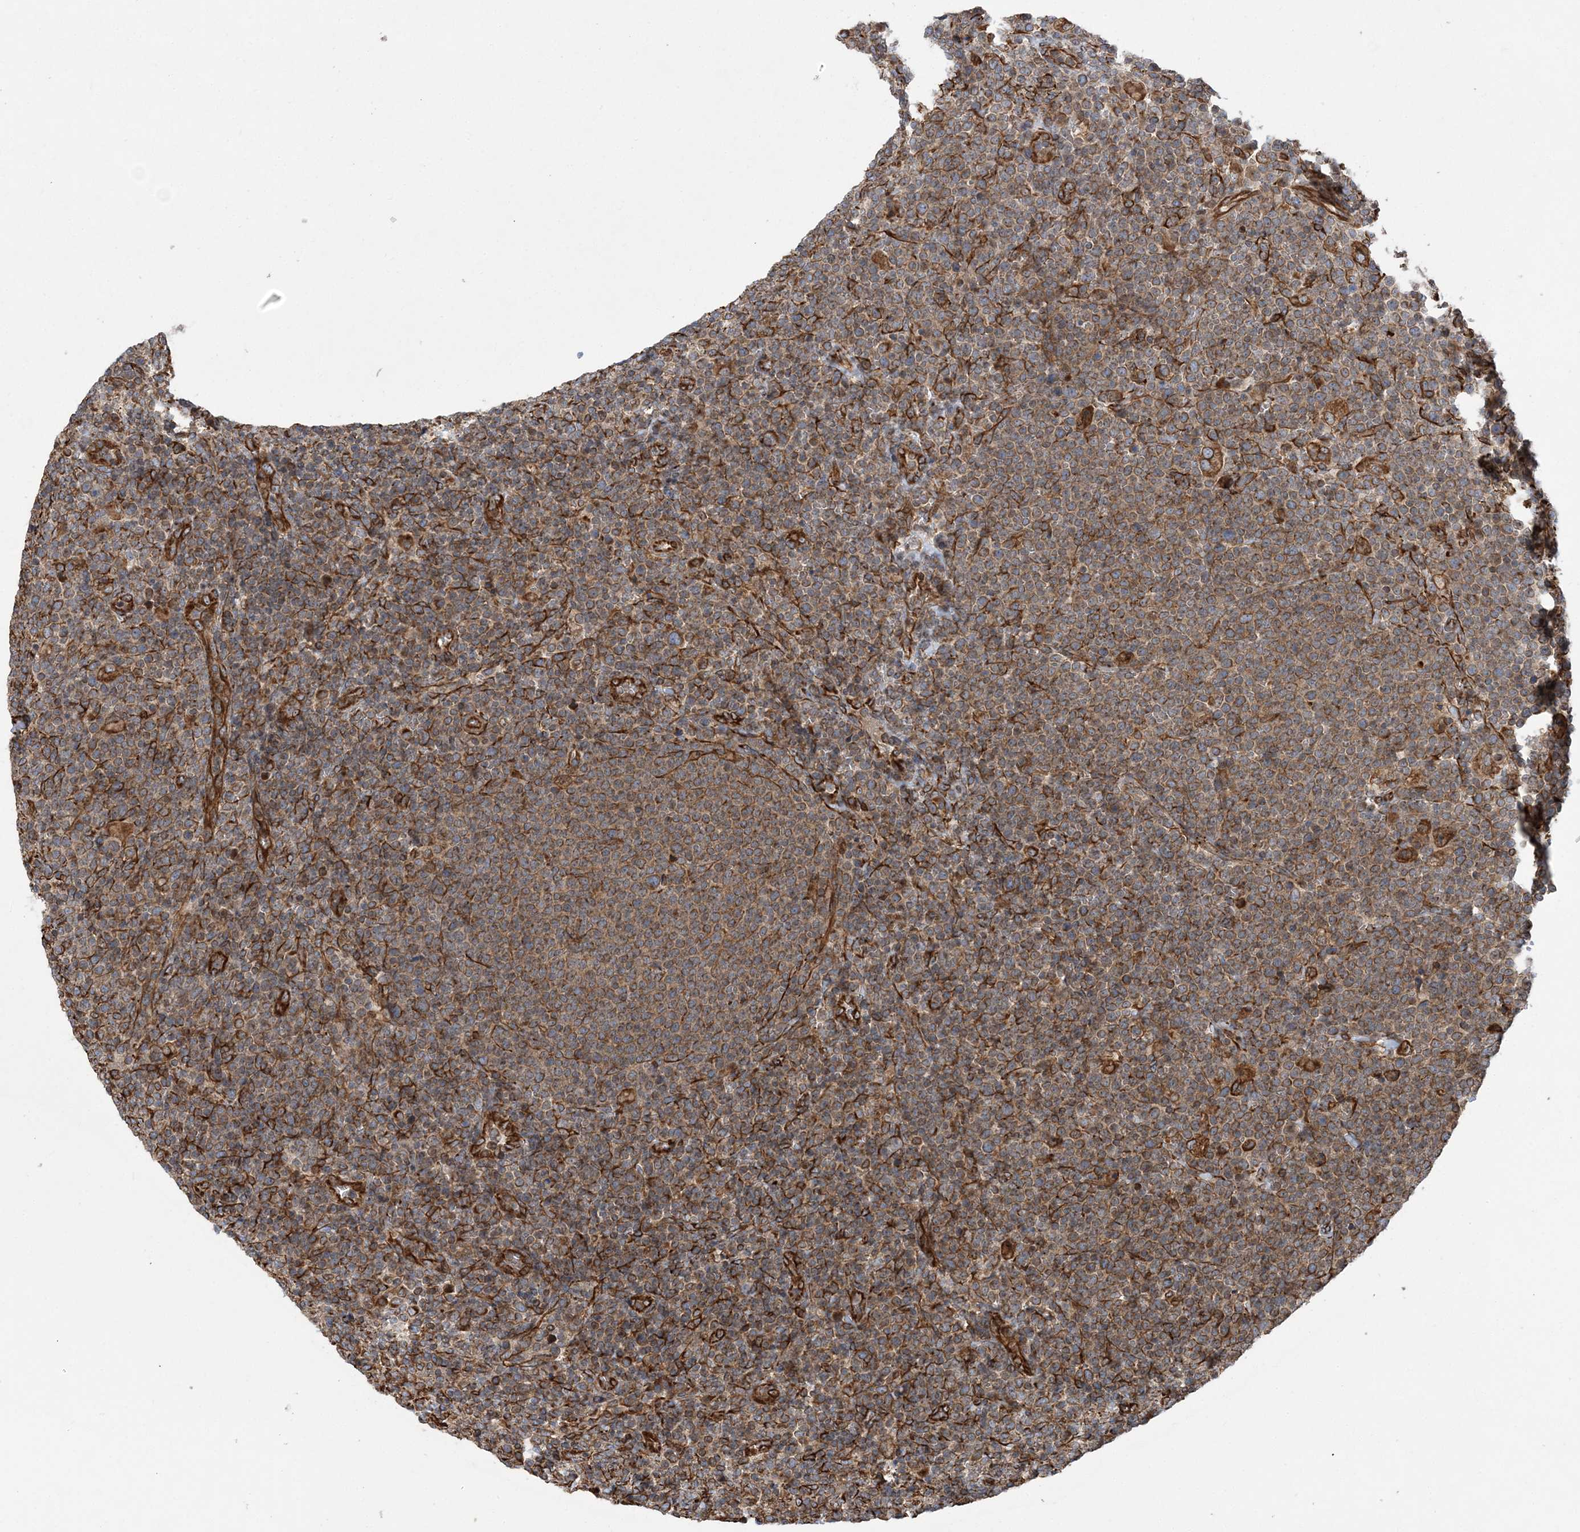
{"staining": {"intensity": "moderate", "quantity": "25%-75%", "location": "cytoplasmic/membranous"}, "tissue": "lymphoma", "cell_type": "Tumor cells", "image_type": "cancer", "snomed": [{"axis": "morphology", "description": "Malignant lymphoma, non-Hodgkin's type, High grade"}, {"axis": "topography", "description": "Lymph node"}], "caption": "Lymphoma tissue demonstrates moderate cytoplasmic/membranous staining in approximately 25%-75% of tumor cells", "gene": "FAM114A2", "patient": {"sex": "male", "age": 61}}